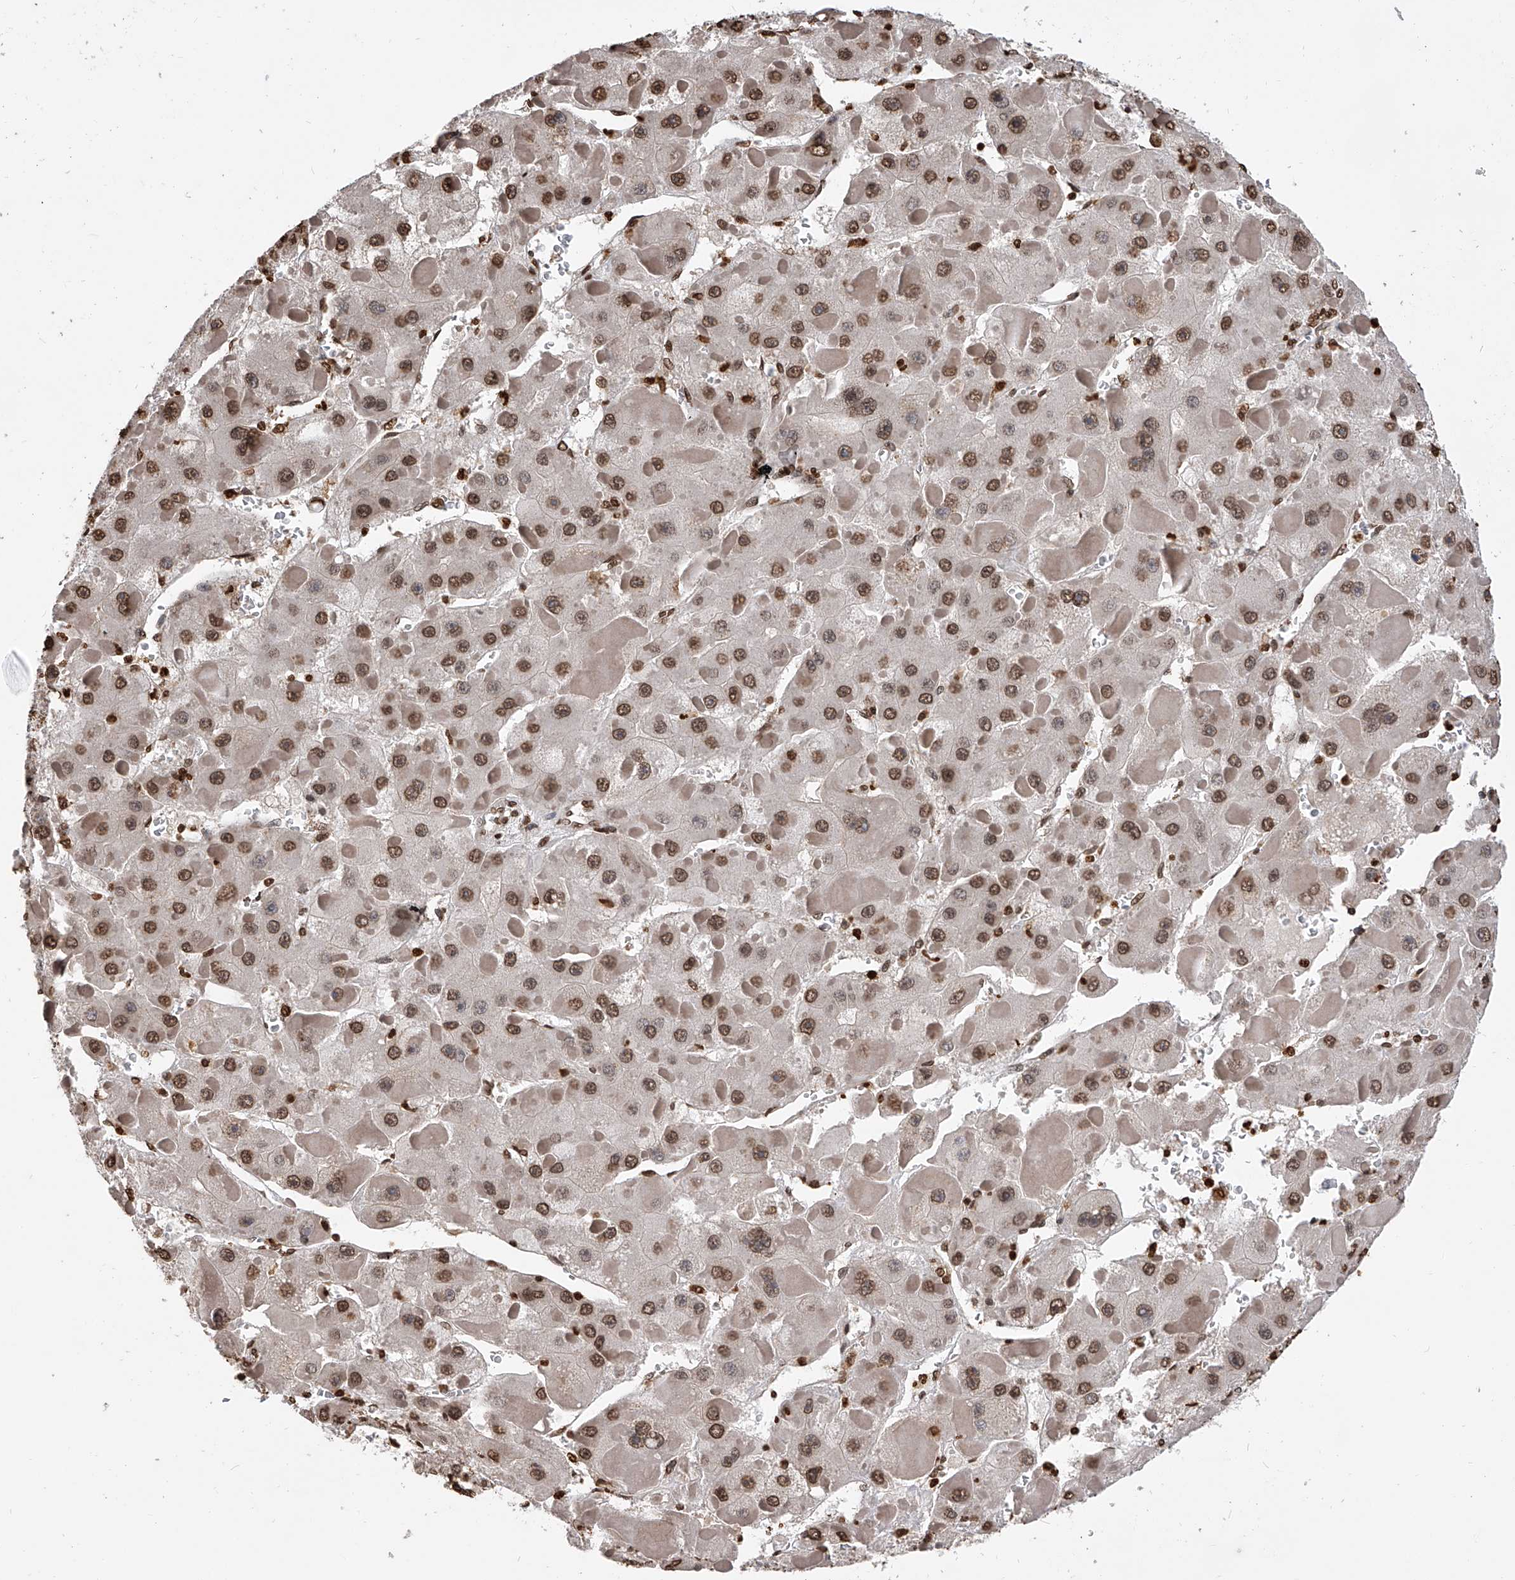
{"staining": {"intensity": "strong", "quantity": ">75%", "location": "nuclear"}, "tissue": "liver cancer", "cell_type": "Tumor cells", "image_type": "cancer", "snomed": [{"axis": "morphology", "description": "Carcinoma, Hepatocellular, NOS"}, {"axis": "topography", "description": "Liver"}], "caption": "A micrograph showing strong nuclear staining in approximately >75% of tumor cells in liver cancer, as visualized by brown immunohistochemical staining.", "gene": "CFAP410", "patient": {"sex": "female", "age": 73}}